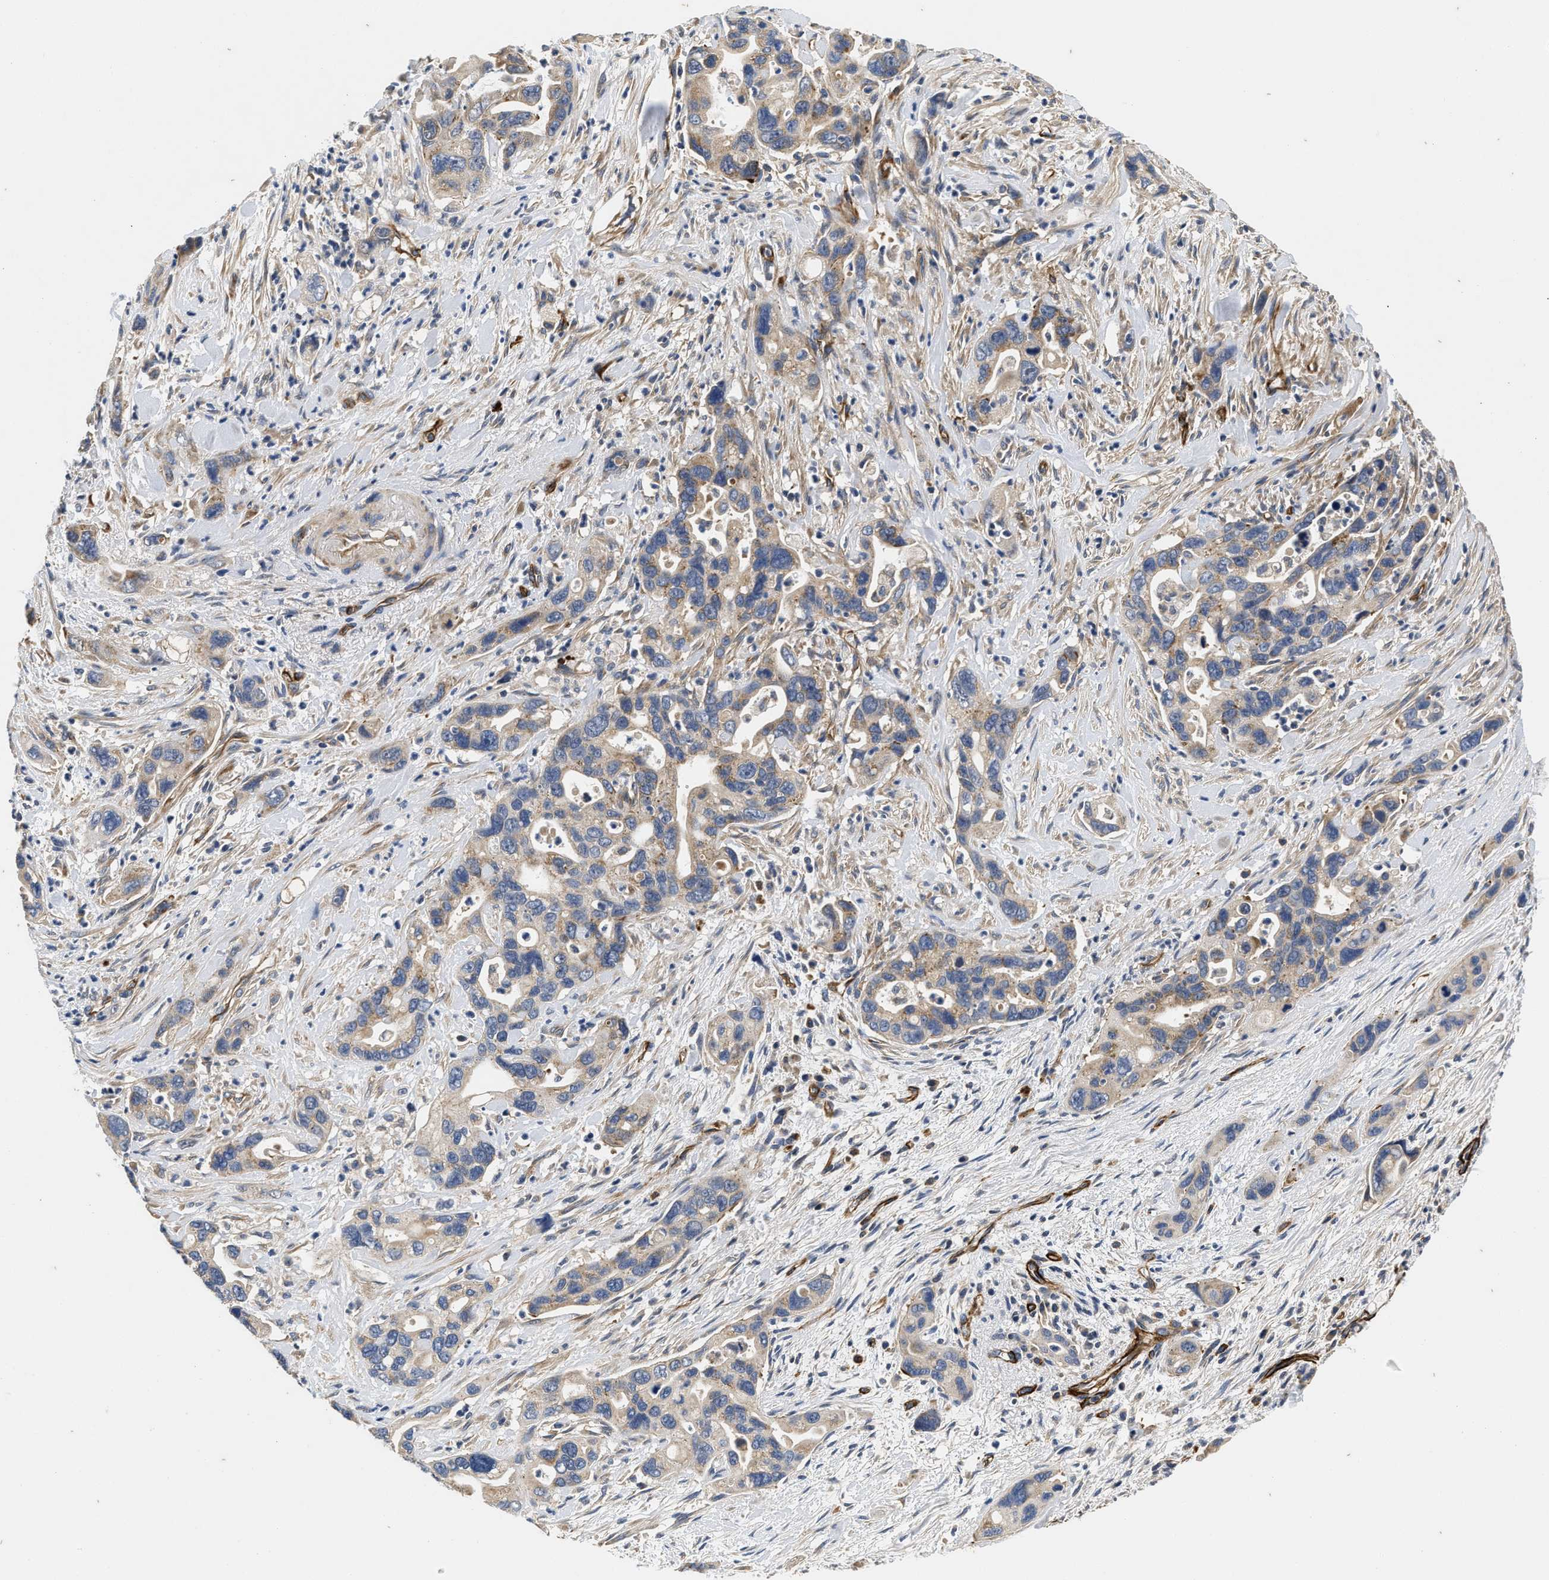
{"staining": {"intensity": "weak", "quantity": "25%-75%", "location": "cytoplasmic/membranous"}, "tissue": "pancreatic cancer", "cell_type": "Tumor cells", "image_type": "cancer", "snomed": [{"axis": "morphology", "description": "Adenocarcinoma, NOS"}, {"axis": "topography", "description": "Pancreas"}], "caption": "IHC staining of pancreatic cancer, which shows low levels of weak cytoplasmic/membranous expression in approximately 25%-75% of tumor cells indicating weak cytoplasmic/membranous protein staining. The staining was performed using DAB (3,3'-diaminobenzidine) (brown) for protein detection and nuclei were counterstained in hematoxylin (blue).", "gene": "NME6", "patient": {"sex": "female", "age": 70}}